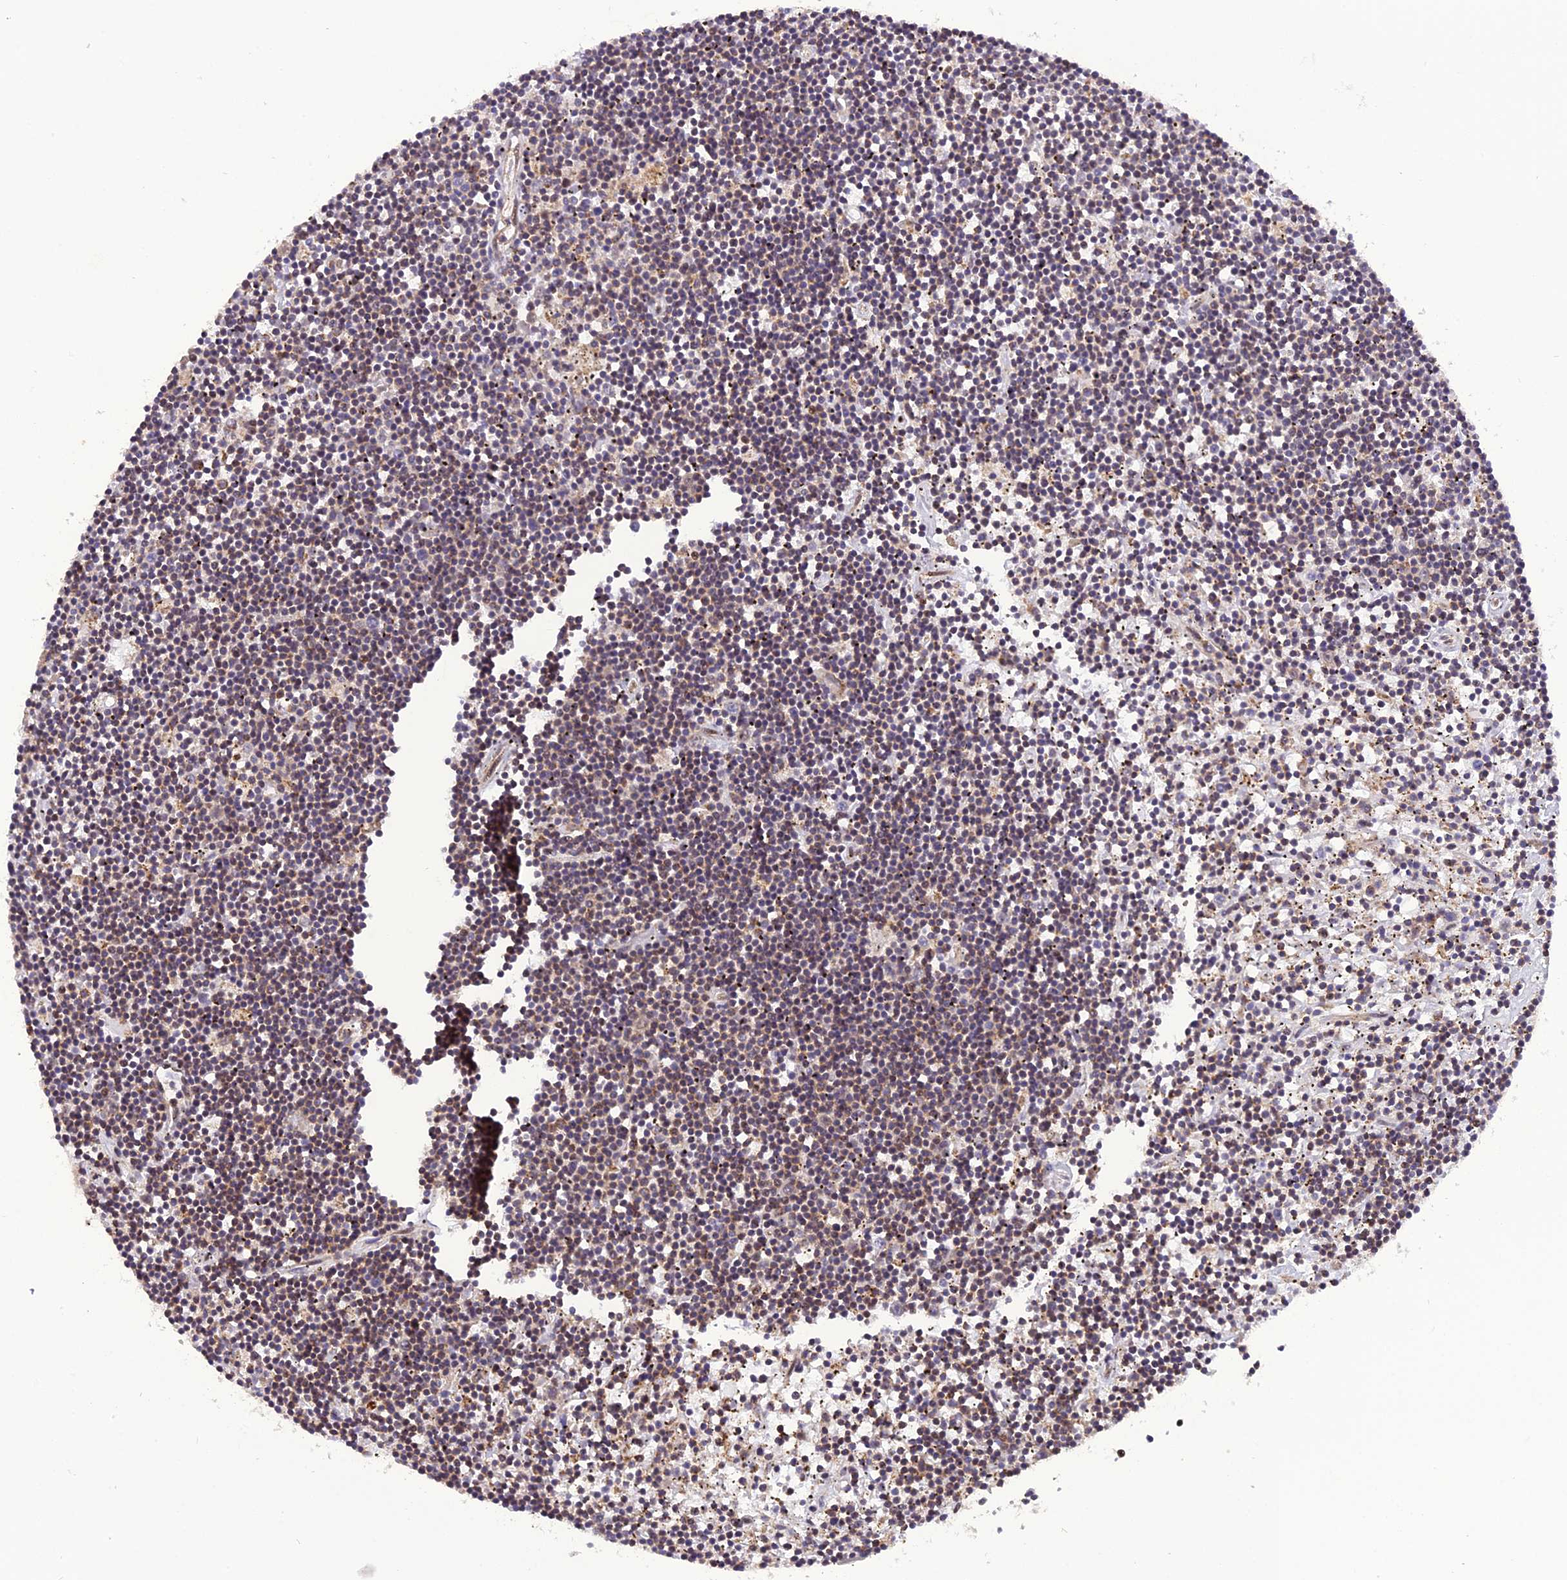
{"staining": {"intensity": "weak", "quantity": "25%-75%", "location": "cytoplasmic/membranous,nuclear"}, "tissue": "lymphoma", "cell_type": "Tumor cells", "image_type": "cancer", "snomed": [{"axis": "morphology", "description": "Malignant lymphoma, non-Hodgkin's type, Low grade"}, {"axis": "topography", "description": "Spleen"}], "caption": "Tumor cells demonstrate low levels of weak cytoplasmic/membranous and nuclear staining in about 25%-75% of cells in lymphoma.", "gene": "MICALL1", "patient": {"sex": "male", "age": 76}}